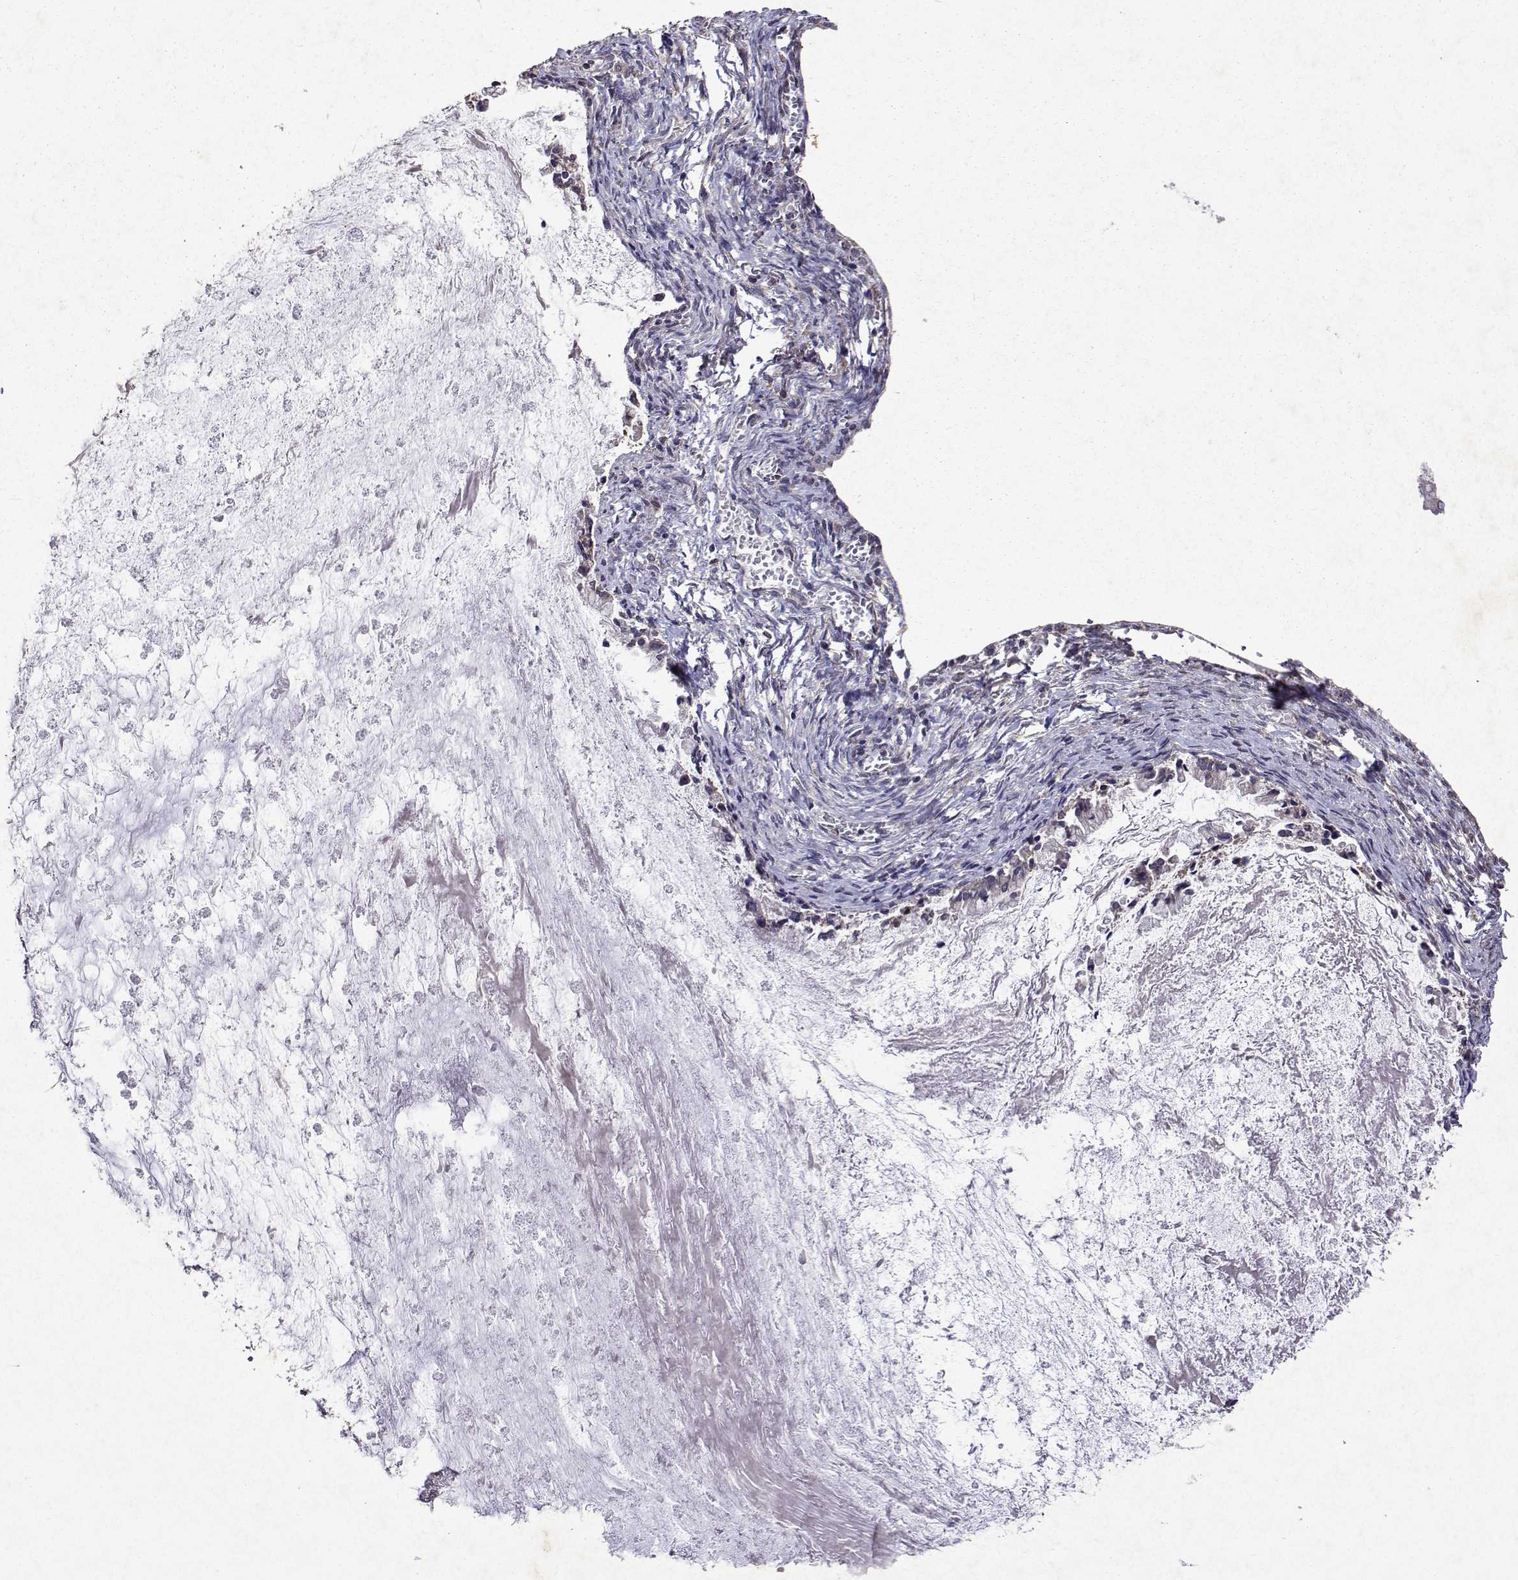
{"staining": {"intensity": "weak", "quantity": "<25%", "location": "cytoplasmic/membranous"}, "tissue": "ovarian cancer", "cell_type": "Tumor cells", "image_type": "cancer", "snomed": [{"axis": "morphology", "description": "Cystadenocarcinoma, mucinous, NOS"}, {"axis": "topography", "description": "Ovary"}], "caption": "Immunohistochemistry (IHC) photomicrograph of human ovarian cancer stained for a protein (brown), which exhibits no positivity in tumor cells. (Brightfield microscopy of DAB (3,3'-diaminobenzidine) immunohistochemistry at high magnification).", "gene": "TARBP2", "patient": {"sex": "female", "age": 67}}